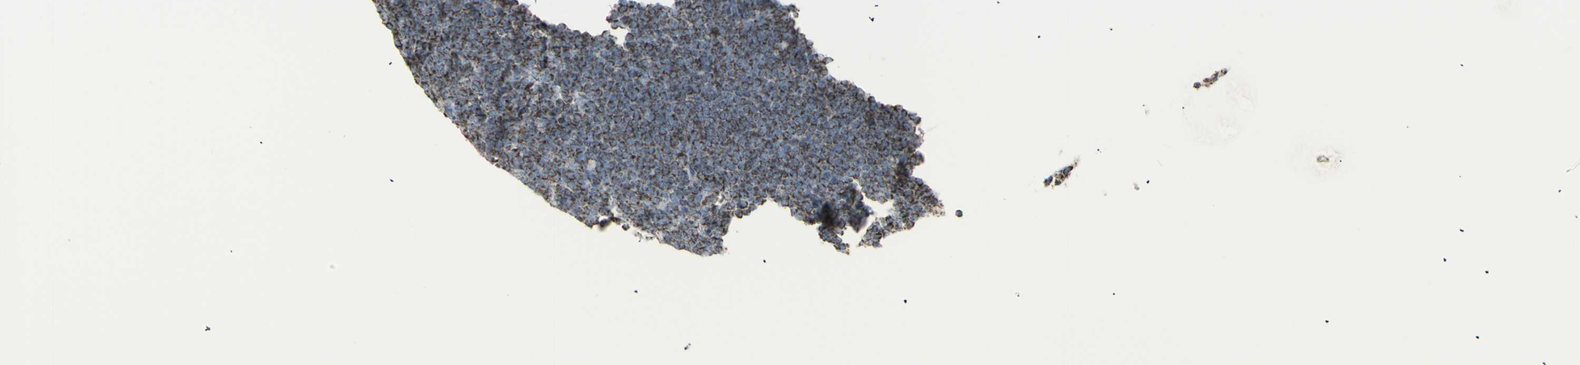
{"staining": {"intensity": "strong", "quantity": "25%-75%", "location": "cytoplasmic/membranous"}, "tissue": "lymphoma", "cell_type": "Tumor cells", "image_type": "cancer", "snomed": [{"axis": "morphology", "description": "Malignant lymphoma, non-Hodgkin's type, Low grade"}, {"axis": "topography", "description": "Lymph node"}], "caption": "Immunohistochemical staining of human lymphoma shows high levels of strong cytoplasmic/membranous positivity in about 25%-75% of tumor cells.", "gene": "PLGRKT", "patient": {"sex": "female", "age": 67}}